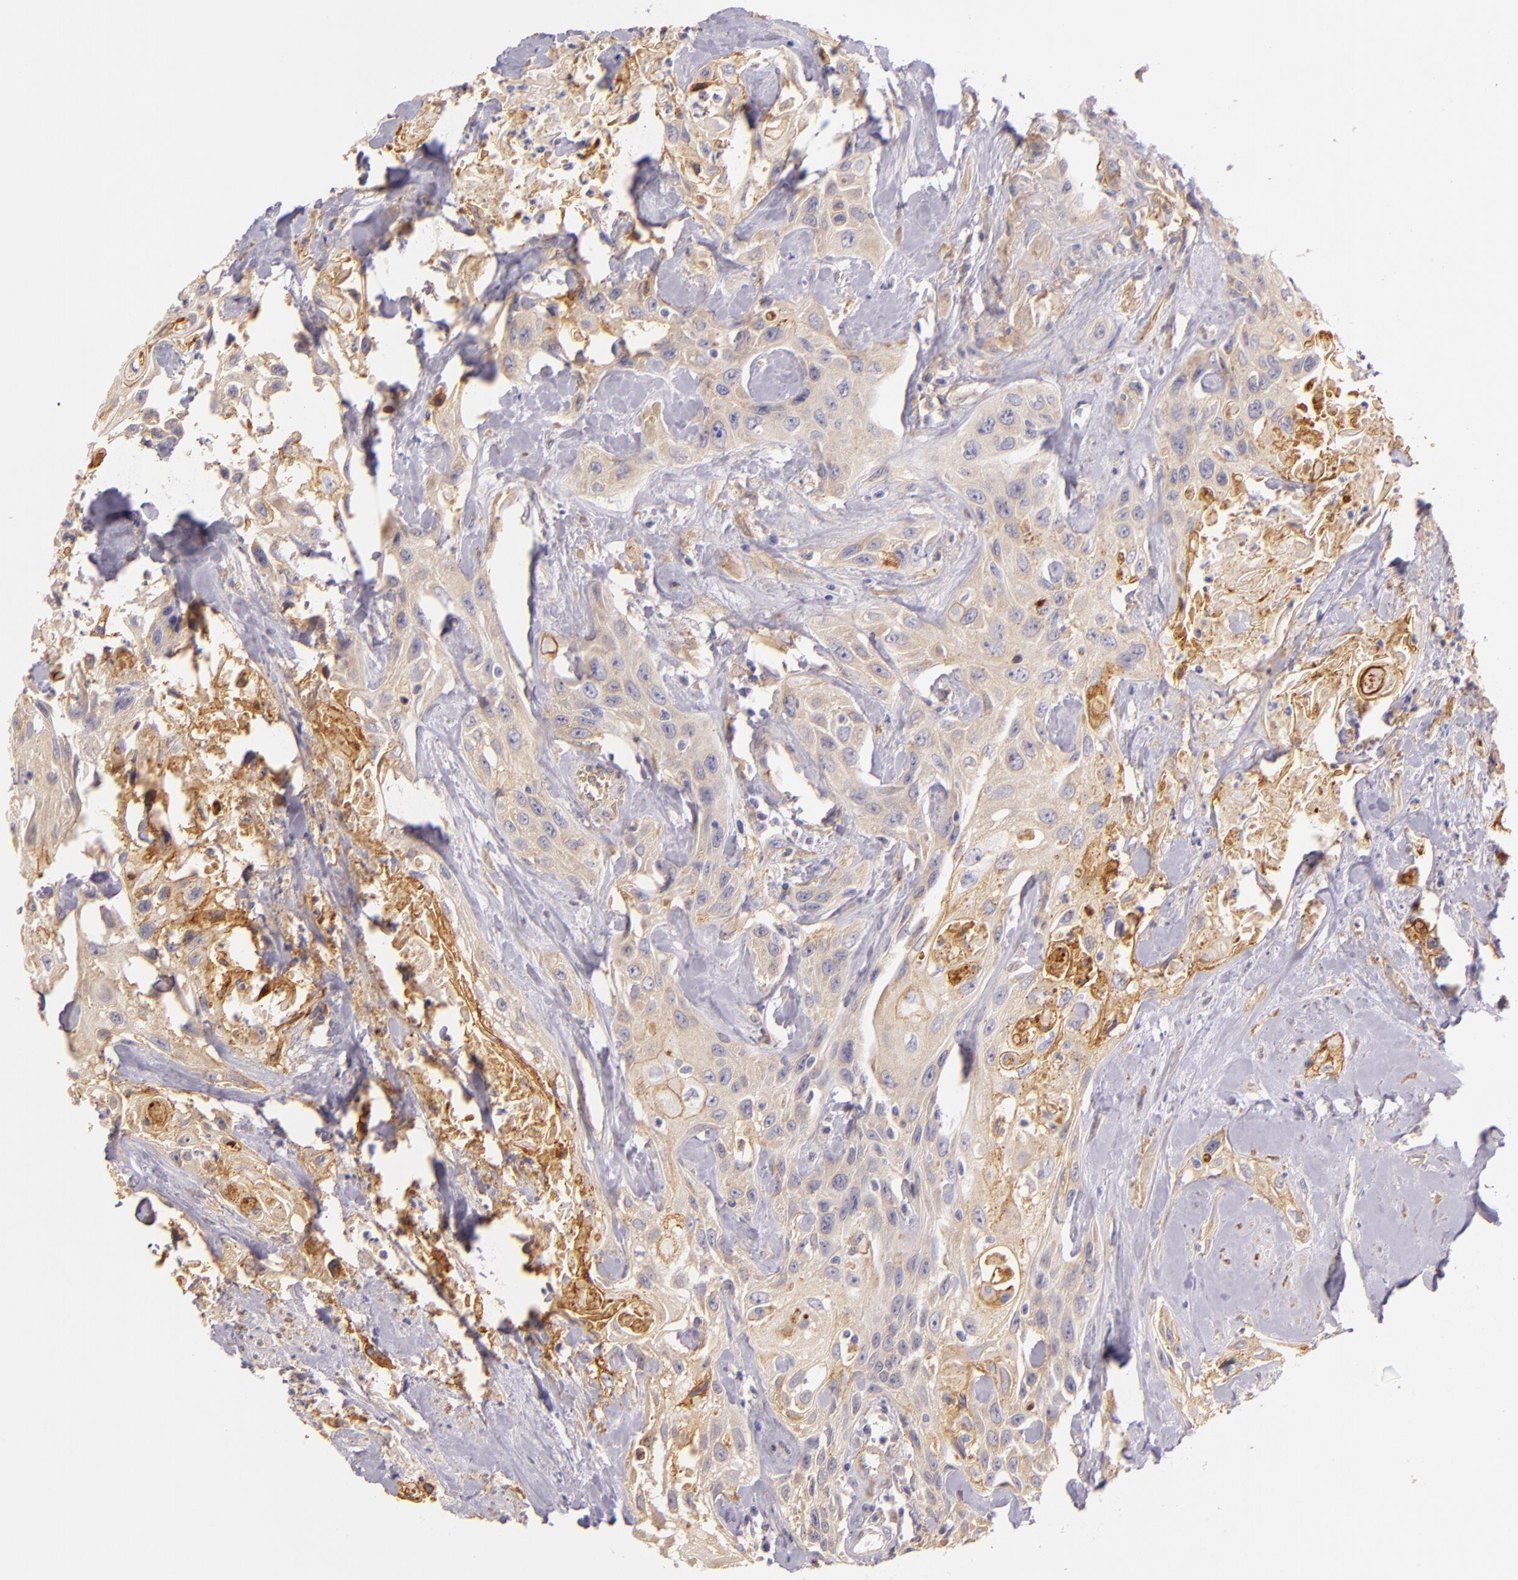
{"staining": {"intensity": "weak", "quantity": ">75%", "location": "cytoplasmic/membranous"}, "tissue": "urothelial cancer", "cell_type": "Tumor cells", "image_type": "cancer", "snomed": [{"axis": "morphology", "description": "Urothelial carcinoma, High grade"}, {"axis": "topography", "description": "Urinary bladder"}], "caption": "Immunohistochemical staining of urothelial cancer exhibits low levels of weak cytoplasmic/membranous protein staining in approximately >75% of tumor cells.", "gene": "CTSF", "patient": {"sex": "female", "age": 84}}